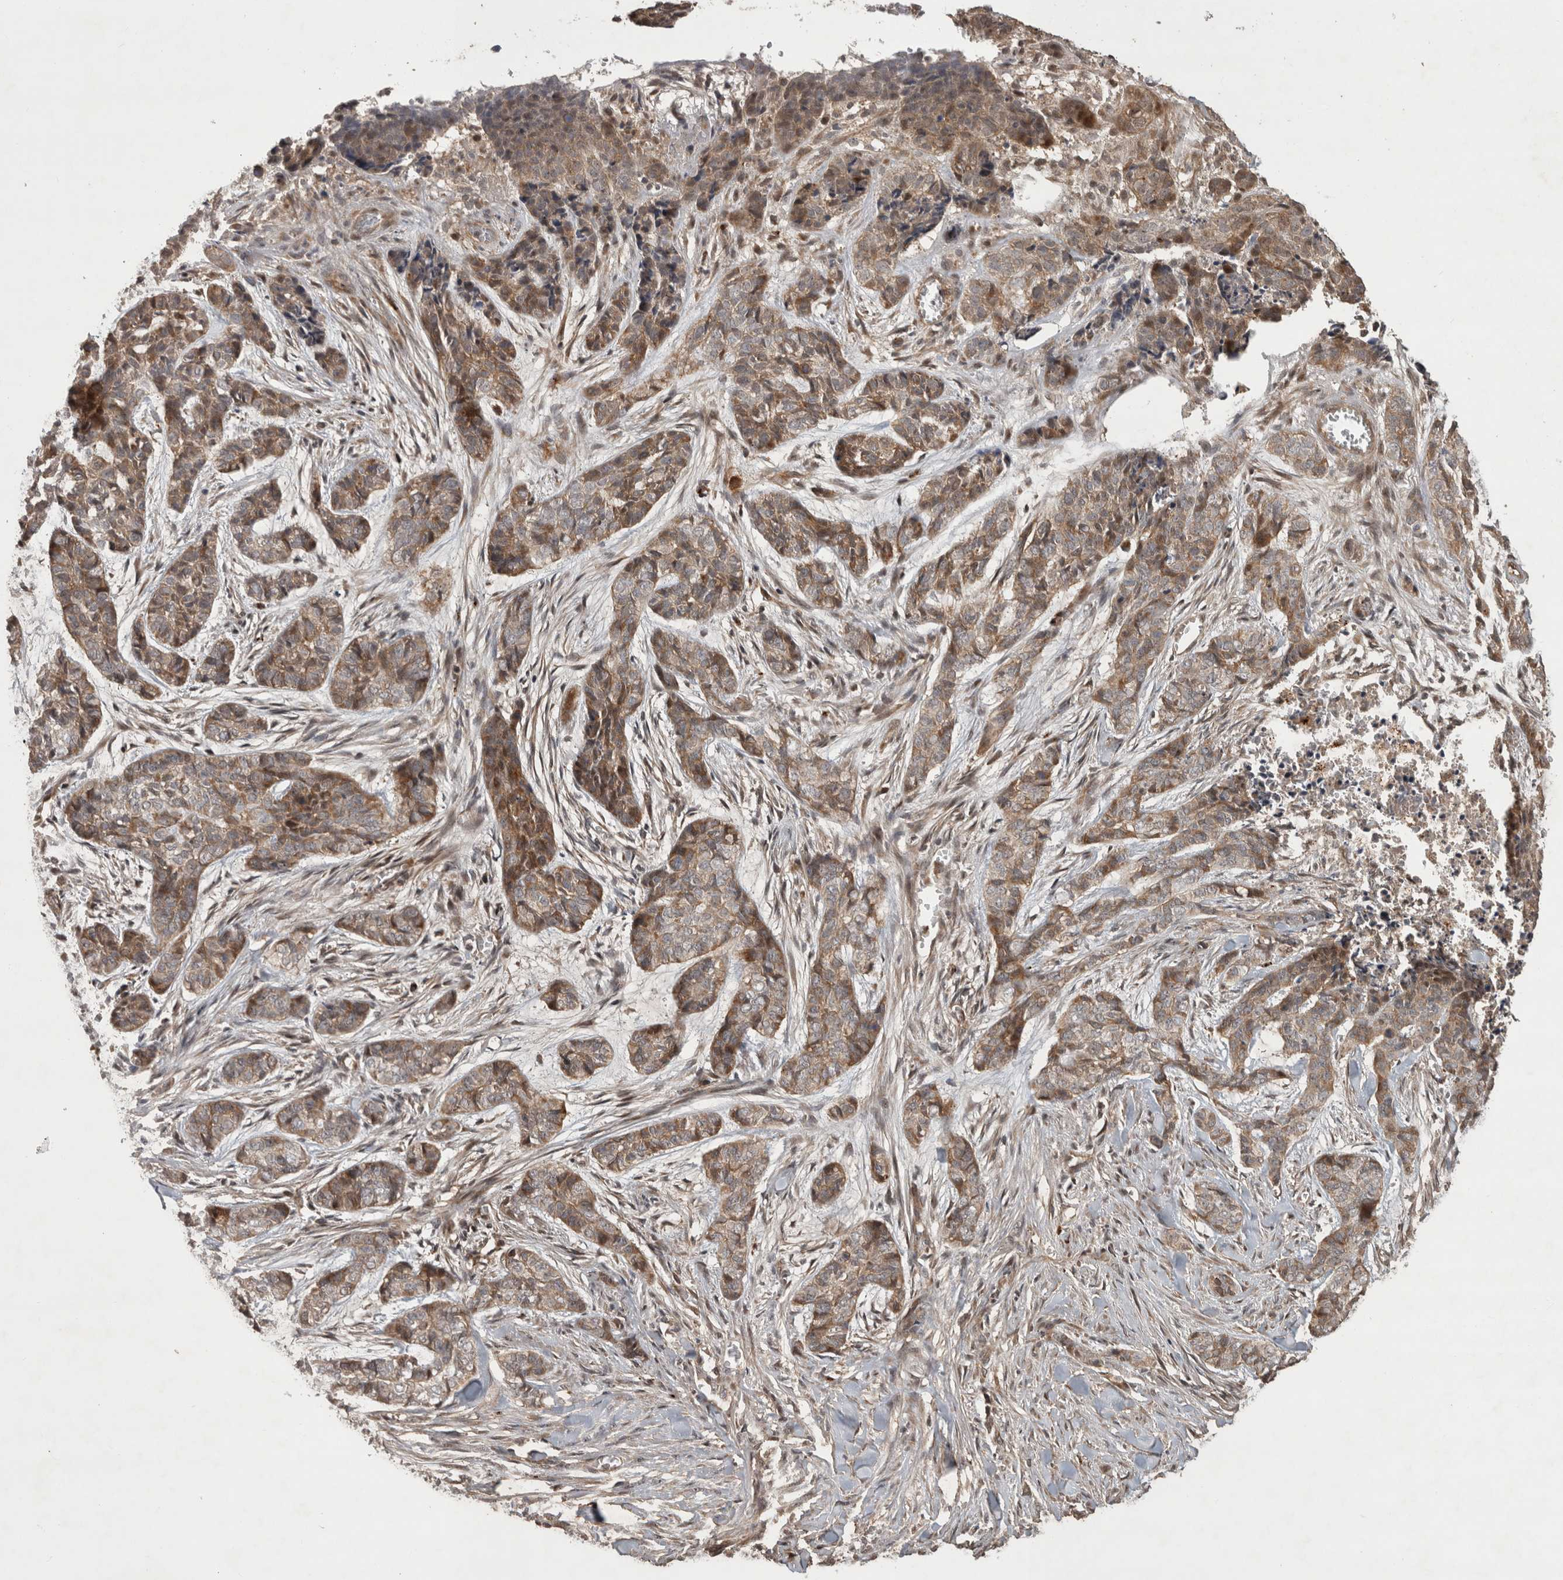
{"staining": {"intensity": "weak", "quantity": ">75%", "location": "cytoplasmic/membranous"}, "tissue": "skin cancer", "cell_type": "Tumor cells", "image_type": "cancer", "snomed": [{"axis": "morphology", "description": "Basal cell carcinoma"}, {"axis": "topography", "description": "Skin"}], "caption": "Immunohistochemistry (IHC) histopathology image of neoplastic tissue: human skin basal cell carcinoma stained using immunohistochemistry (IHC) reveals low levels of weak protein expression localized specifically in the cytoplasmic/membranous of tumor cells, appearing as a cytoplasmic/membranous brown color.", "gene": "PITPNC1", "patient": {"sex": "female", "age": 64}}